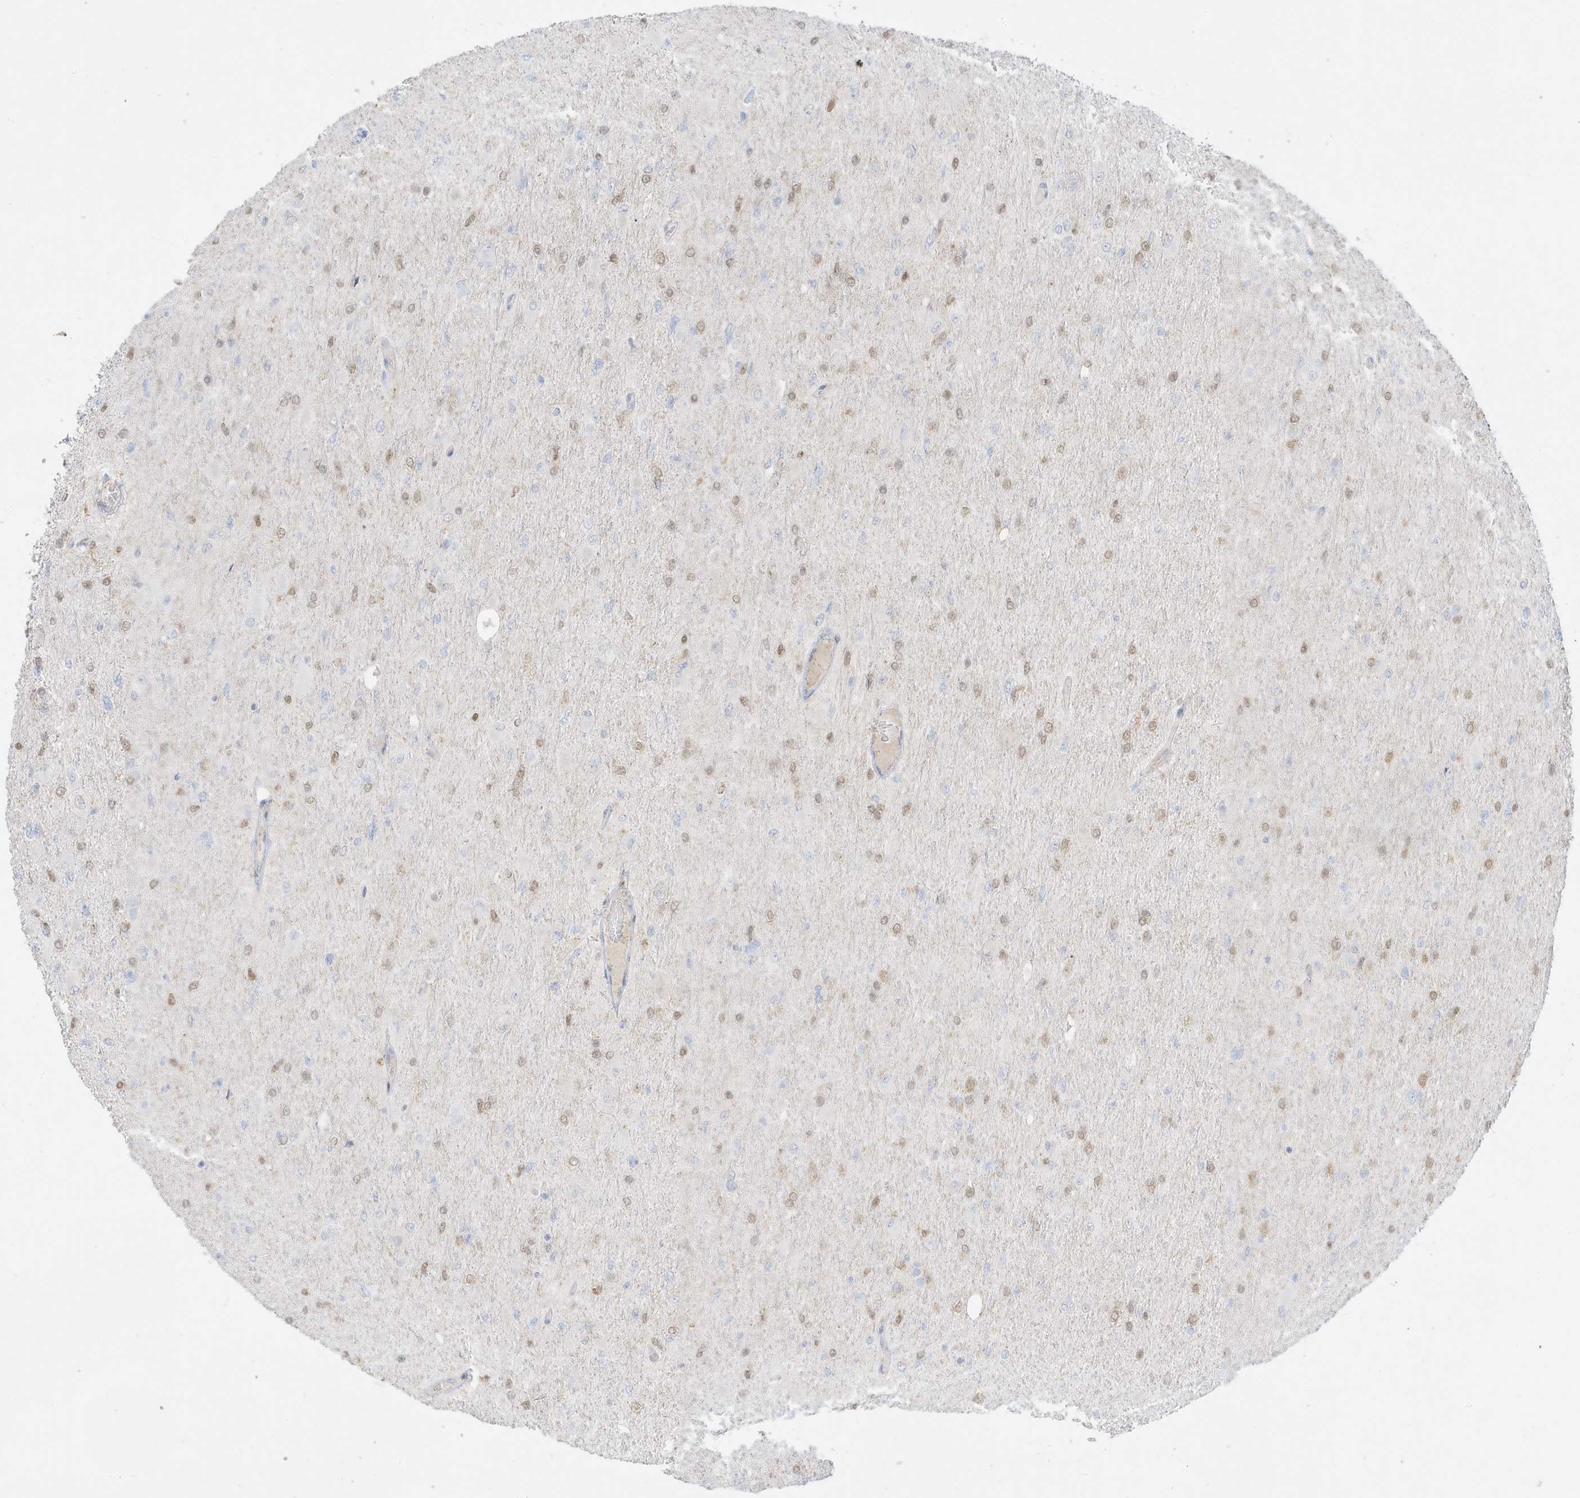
{"staining": {"intensity": "moderate", "quantity": "25%-75%", "location": "nuclear"}, "tissue": "glioma", "cell_type": "Tumor cells", "image_type": "cancer", "snomed": [{"axis": "morphology", "description": "Glioma, malignant, High grade"}, {"axis": "topography", "description": "Cerebral cortex"}], "caption": "Protein staining by IHC shows moderate nuclear positivity in approximately 25%-75% of tumor cells in malignant glioma (high-grade).", "gene": "GCA", "patient": {"sex": "female", "age": 36}}